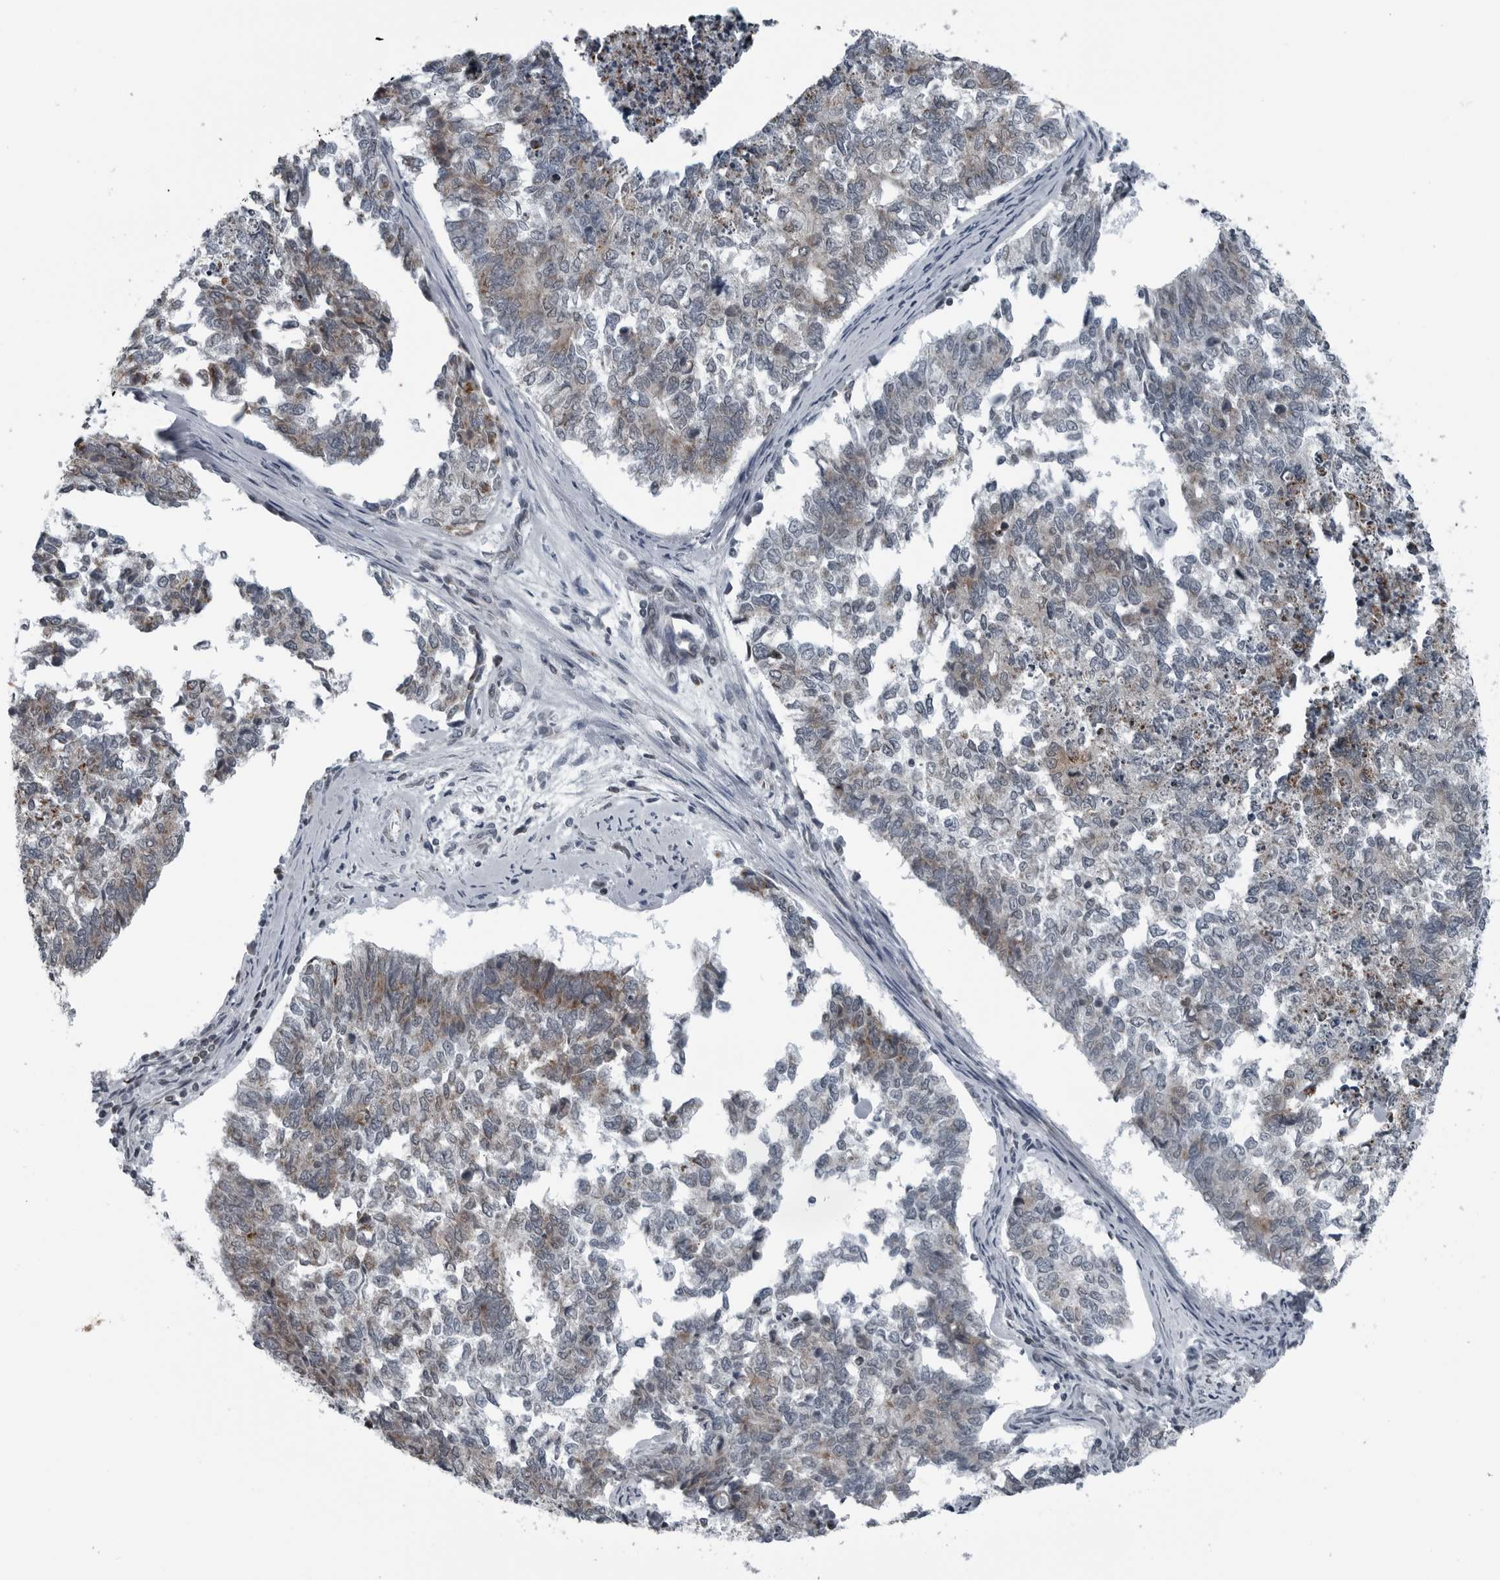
{"staining": {"intensity": "weak", "quantity": "25%-75%", "location": "cytoplasmic/membranous"}, "tissue": "cervical cancer", "cell_type": "Tumor cells", "image_type": "cancer", "snomed": [{"axis": "morphology", "description": "Squamous cell carcinoma, NOS"}, {"axis": "topography", "description": "Cervix"}], "caption": "Weak cytoplasmic/membranous positivity for a protein is appreciated in about 25%-75% of tumor cells of cervical squamous cell carcinoma using IHC.", "gene": "GAK", "patient": {"sex": "female", "age": 63}}